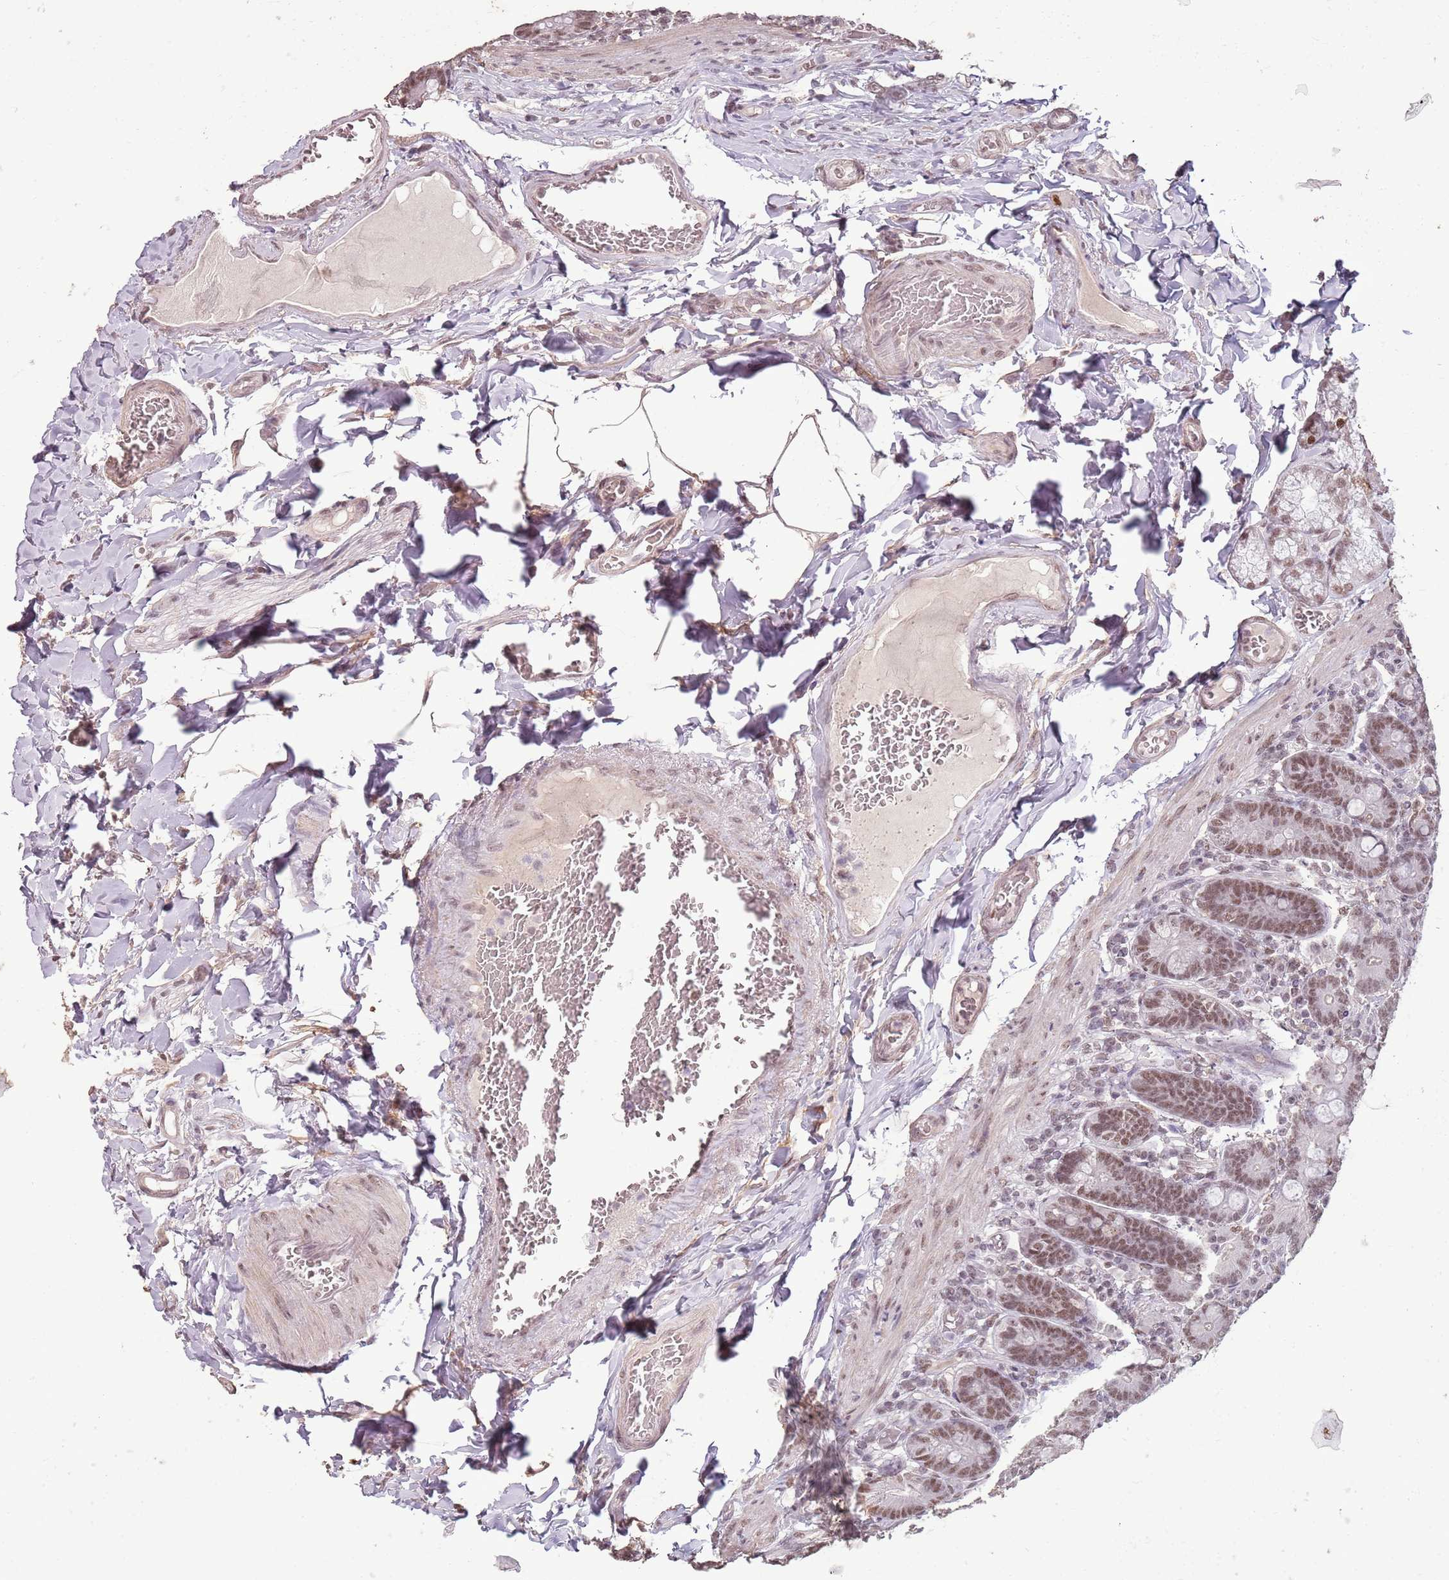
{"staining": {"intensity": "moderate", "quantity": ">75%", "location": "nuclear"}, "tissue": "duodenum", "cell_type": "Glandular cells", "image_type": "normal", "snomed": [{"axis": "morphology", "description": "Normal tissue, NOS"}, {"axis": "topography", "description": "Duodenum"}], "caption": "Protein expression analysis of normal human duodenum reveals moderate nuclear expression in approximately >75% of glandular cells. Nuclei are stained in blue.", "gene": "ARL14EP", "patient": {"sex": "female", "age": 62}}